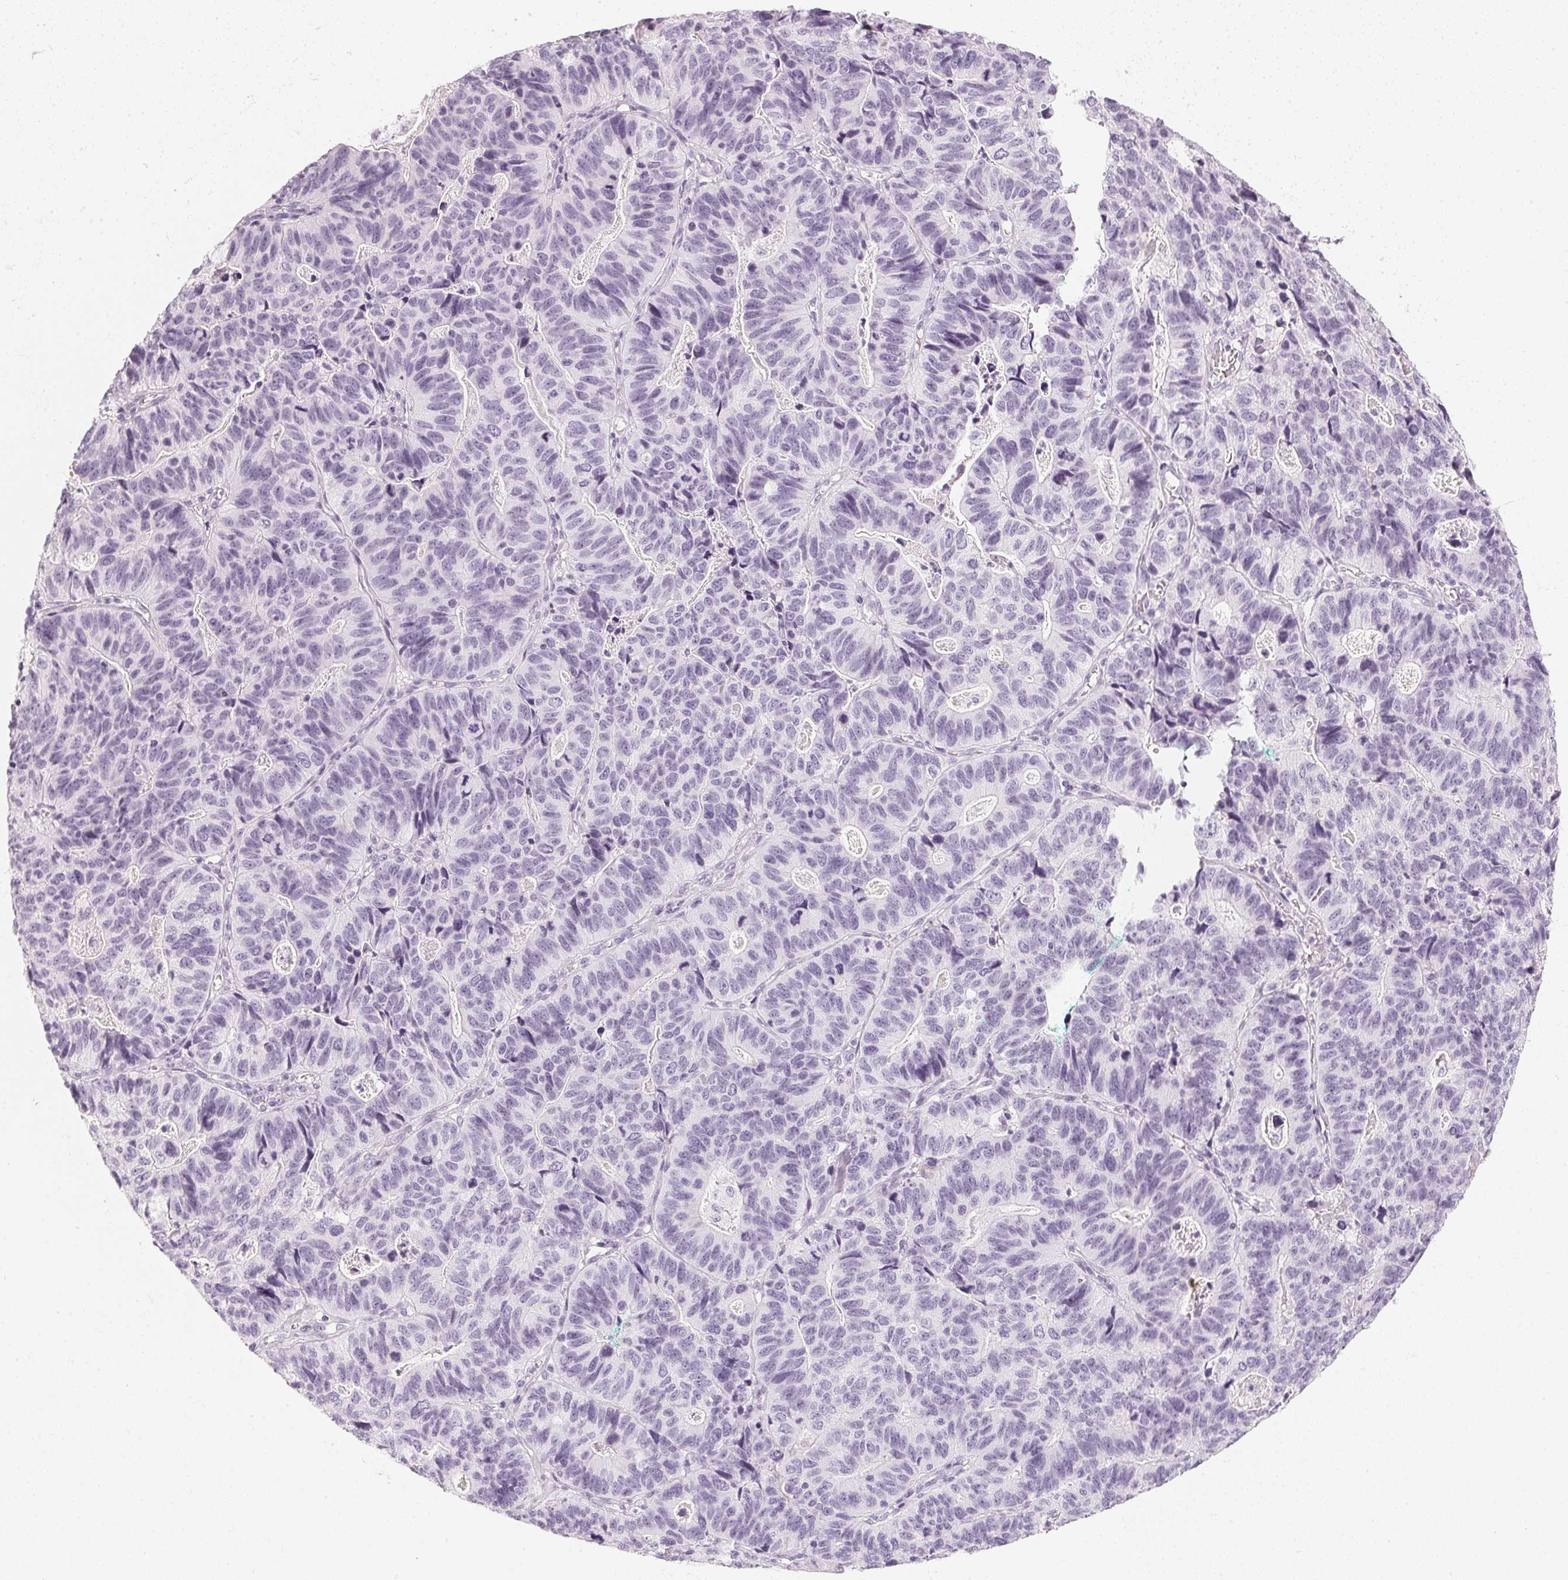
{"staining": {"intensity": "negative", "quantity": "none", "location": "none"}, "tissue": "stomach cancer", "cell_type": "Tumor cells", "image_type": "cancer", "snomed": [{"axis": "morphology", "description": "Adenocarcinoma, NOS"}, {"axis": "topography", "description": "Stomach, upper"}], "caption": "A histopathology image of human stomach adenocarcinoma is negative for staining in tumor cells.", "gene": "SLC22A8", "patient": {"sex": "female", "age": 67}}